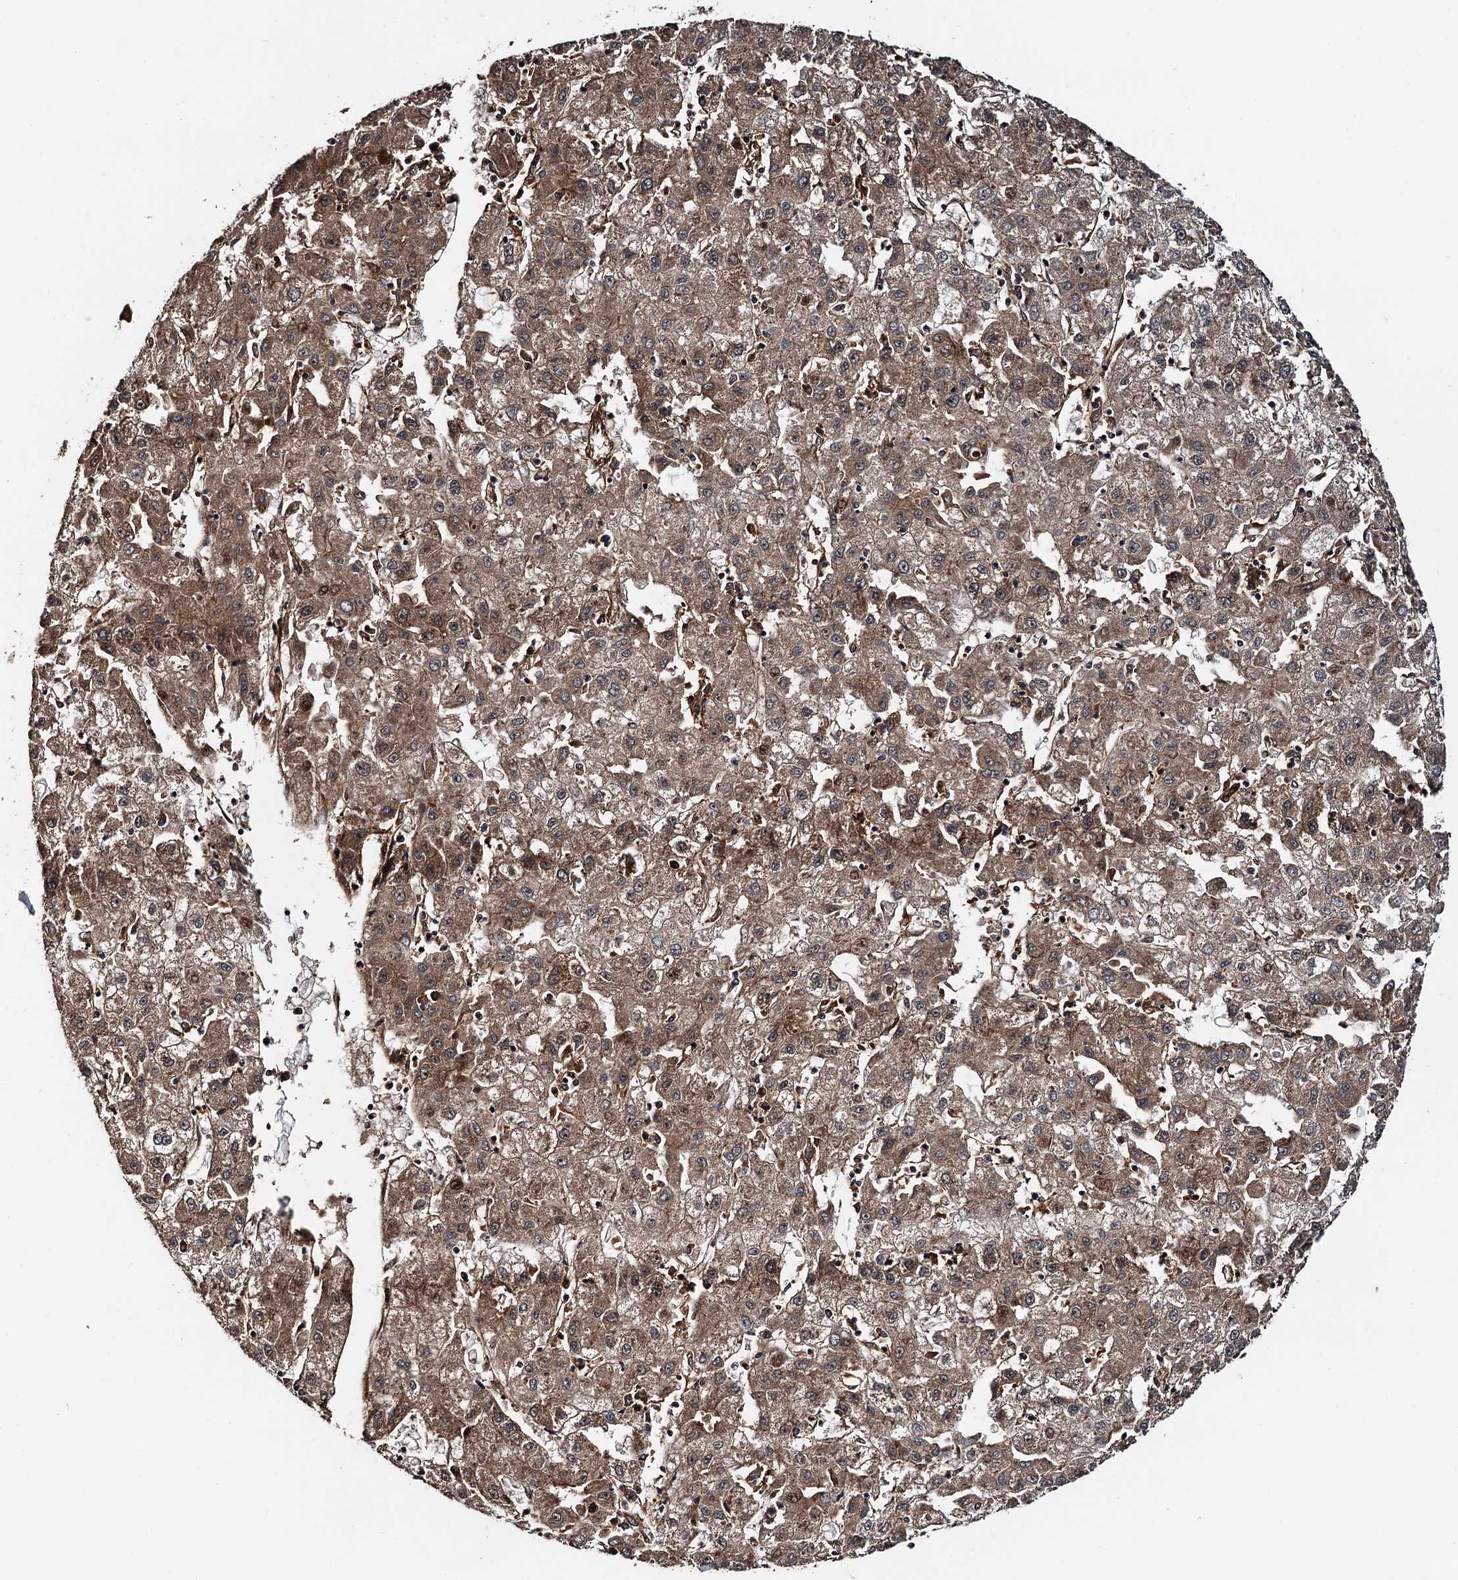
{"staining": {"intensity": "moderate", "quantity": ">75%", "location": "cytoplasmic/membranous"}, "tissue": "liver cancer", "cell_type": "Tumor cells", "image_type": "cancer", "snomed": [{"axis": "morphology", "description": "Carcinoma, Hepatocellular, NOS"}, {"axis": "topography", "description": "Liver"}], "caption": "Liver cancer (hepatocellular carcinoma) tissue shows moderate cytoplasmic/membranous staining in about >75% of tumor cells, visualized by immunohistochemistry.", "gene": "SNRNP25", "patient": {"sex": "male", "age": 72}}